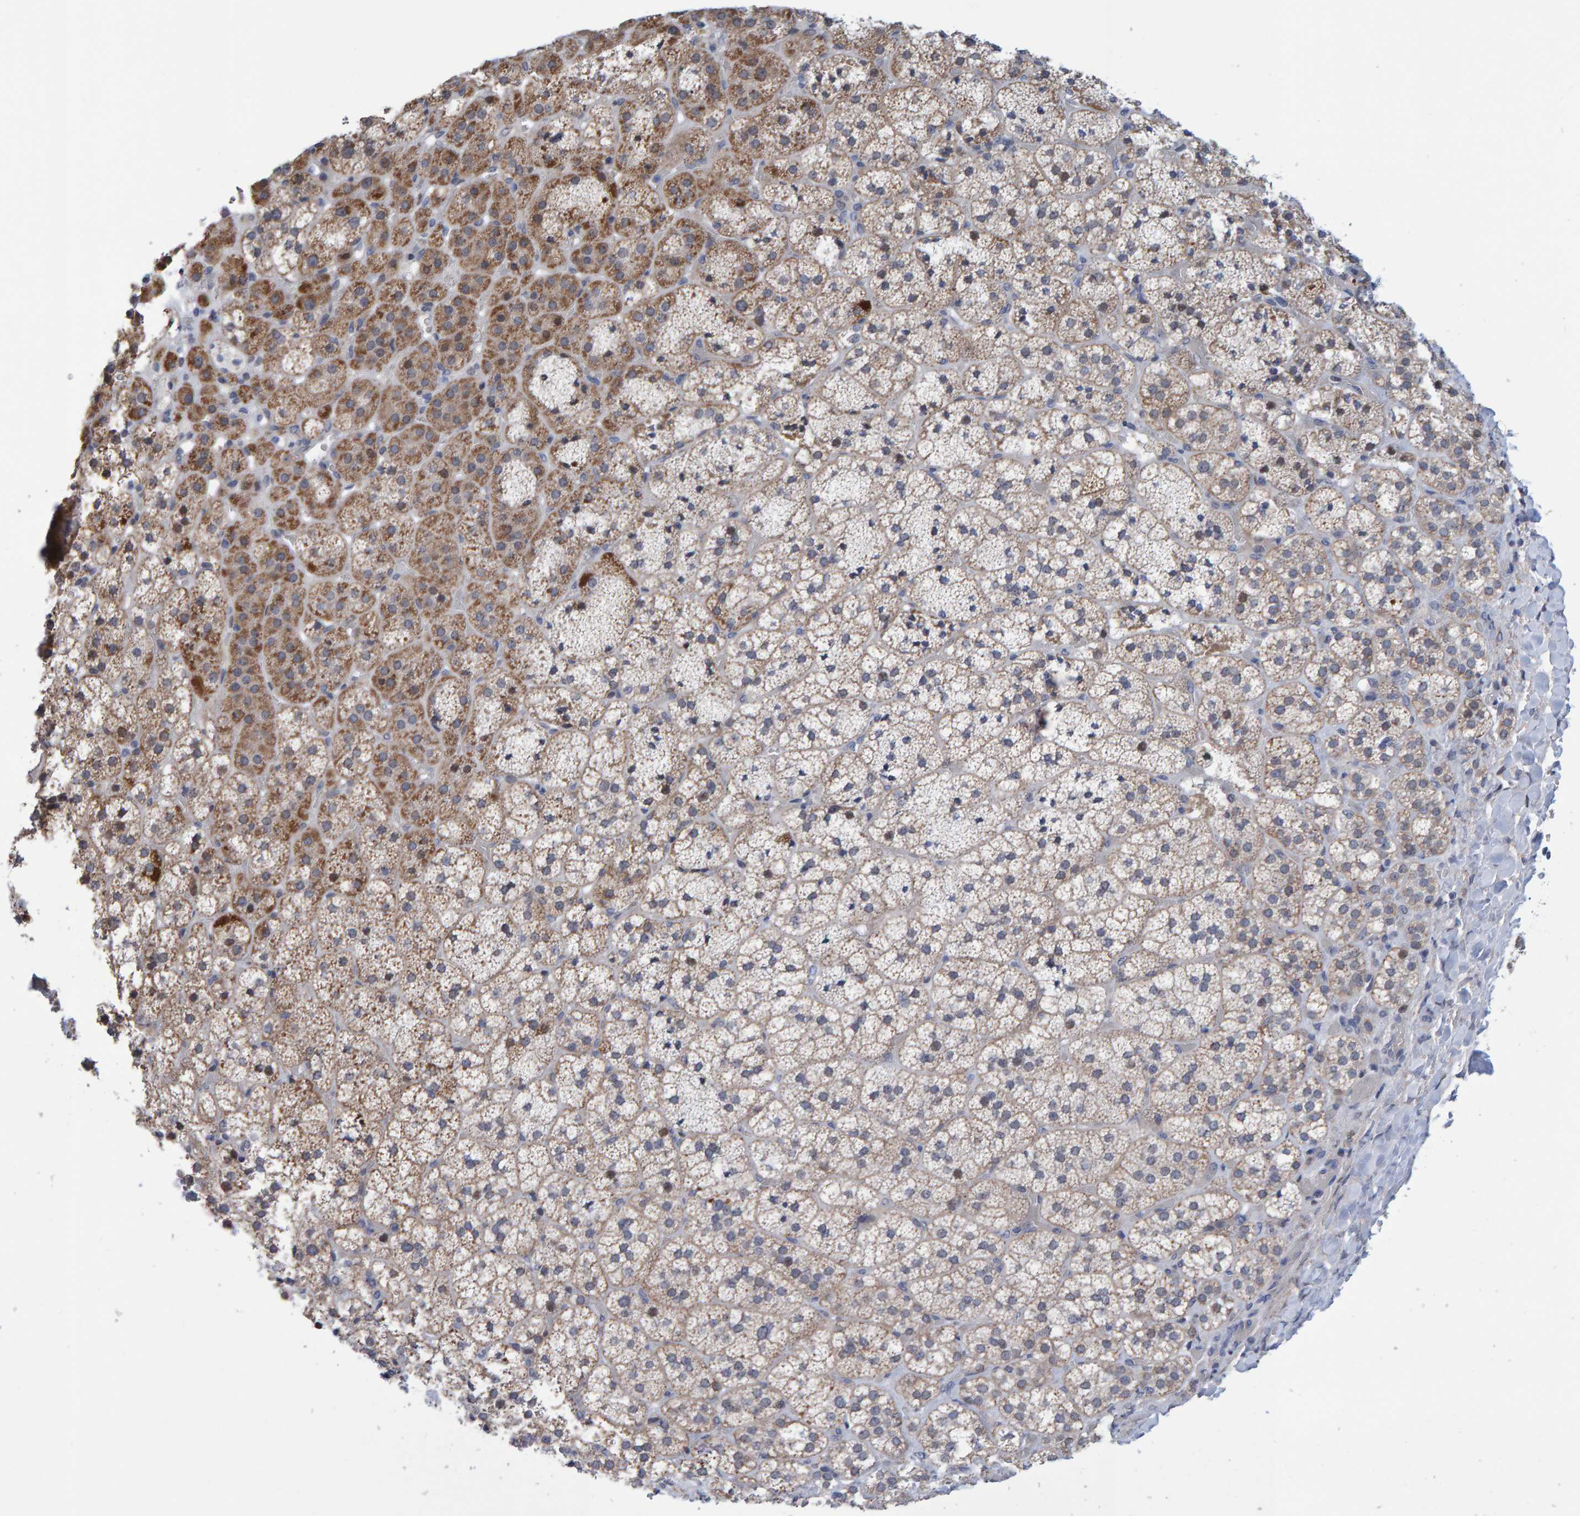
{"staining": {"intensity": "moderate", "quantity": ">75%", "location": "cytoplasmic/membranous,nuclear"}, "tissue": "adrenal gland", "cell_type": "Glandular cells", "image_type": "normal", "snomed": [{"axis": "morphology", "description": "Normal tissue, NOS"}, {"axis": "topography", "description": "Adrenal gland"}], "caption": "Protein expression analysis of normal adrenal gland exhibits moderate cytoplasmic/membranous,nuclear expression in about >75% of glandular cells.", "gene": "USP43", "patient": {"sex": "female", "age": 44}}